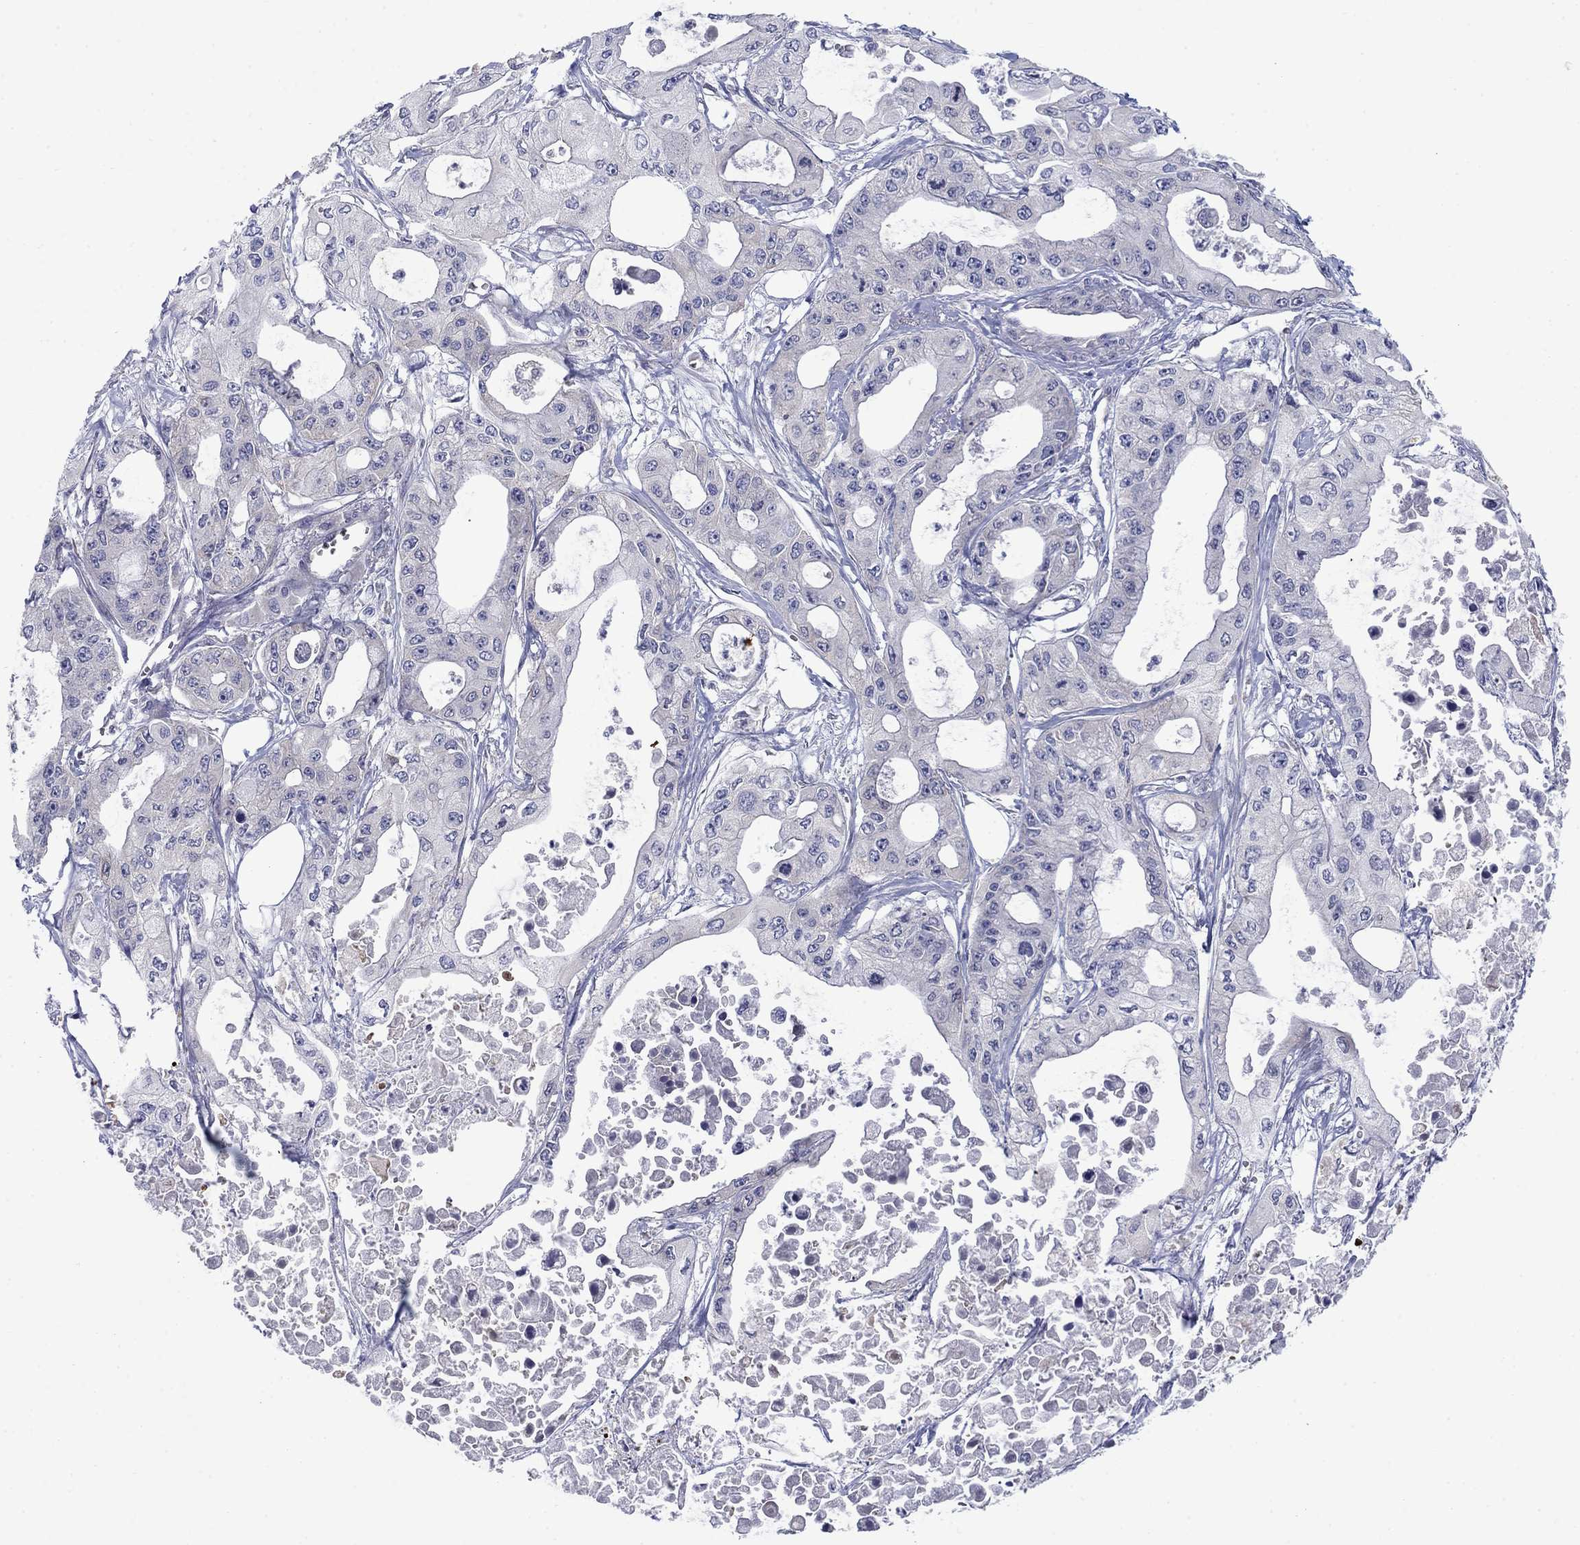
{"staining": {"intensity": "negative", "quantity": "none", "location": "none"}, "tissue": "pancreatic cancer", "cell_type": "Tumor cells", "image_type": "cancer", "snomed": [{"axis": "morphology", "description": "Adenocarcinoma, NOS"}, {"axis": "topography", "description": "Pancreas"}], "caption": "A photomicrograph of human adenocarcinoma (pancreatic) is negative for staining in tumor cells. (Immunohistochemistry, brightfield microscopy, high magnification).", "gene": "FXR1", "patient": {"sex": "male", "age": 70}}